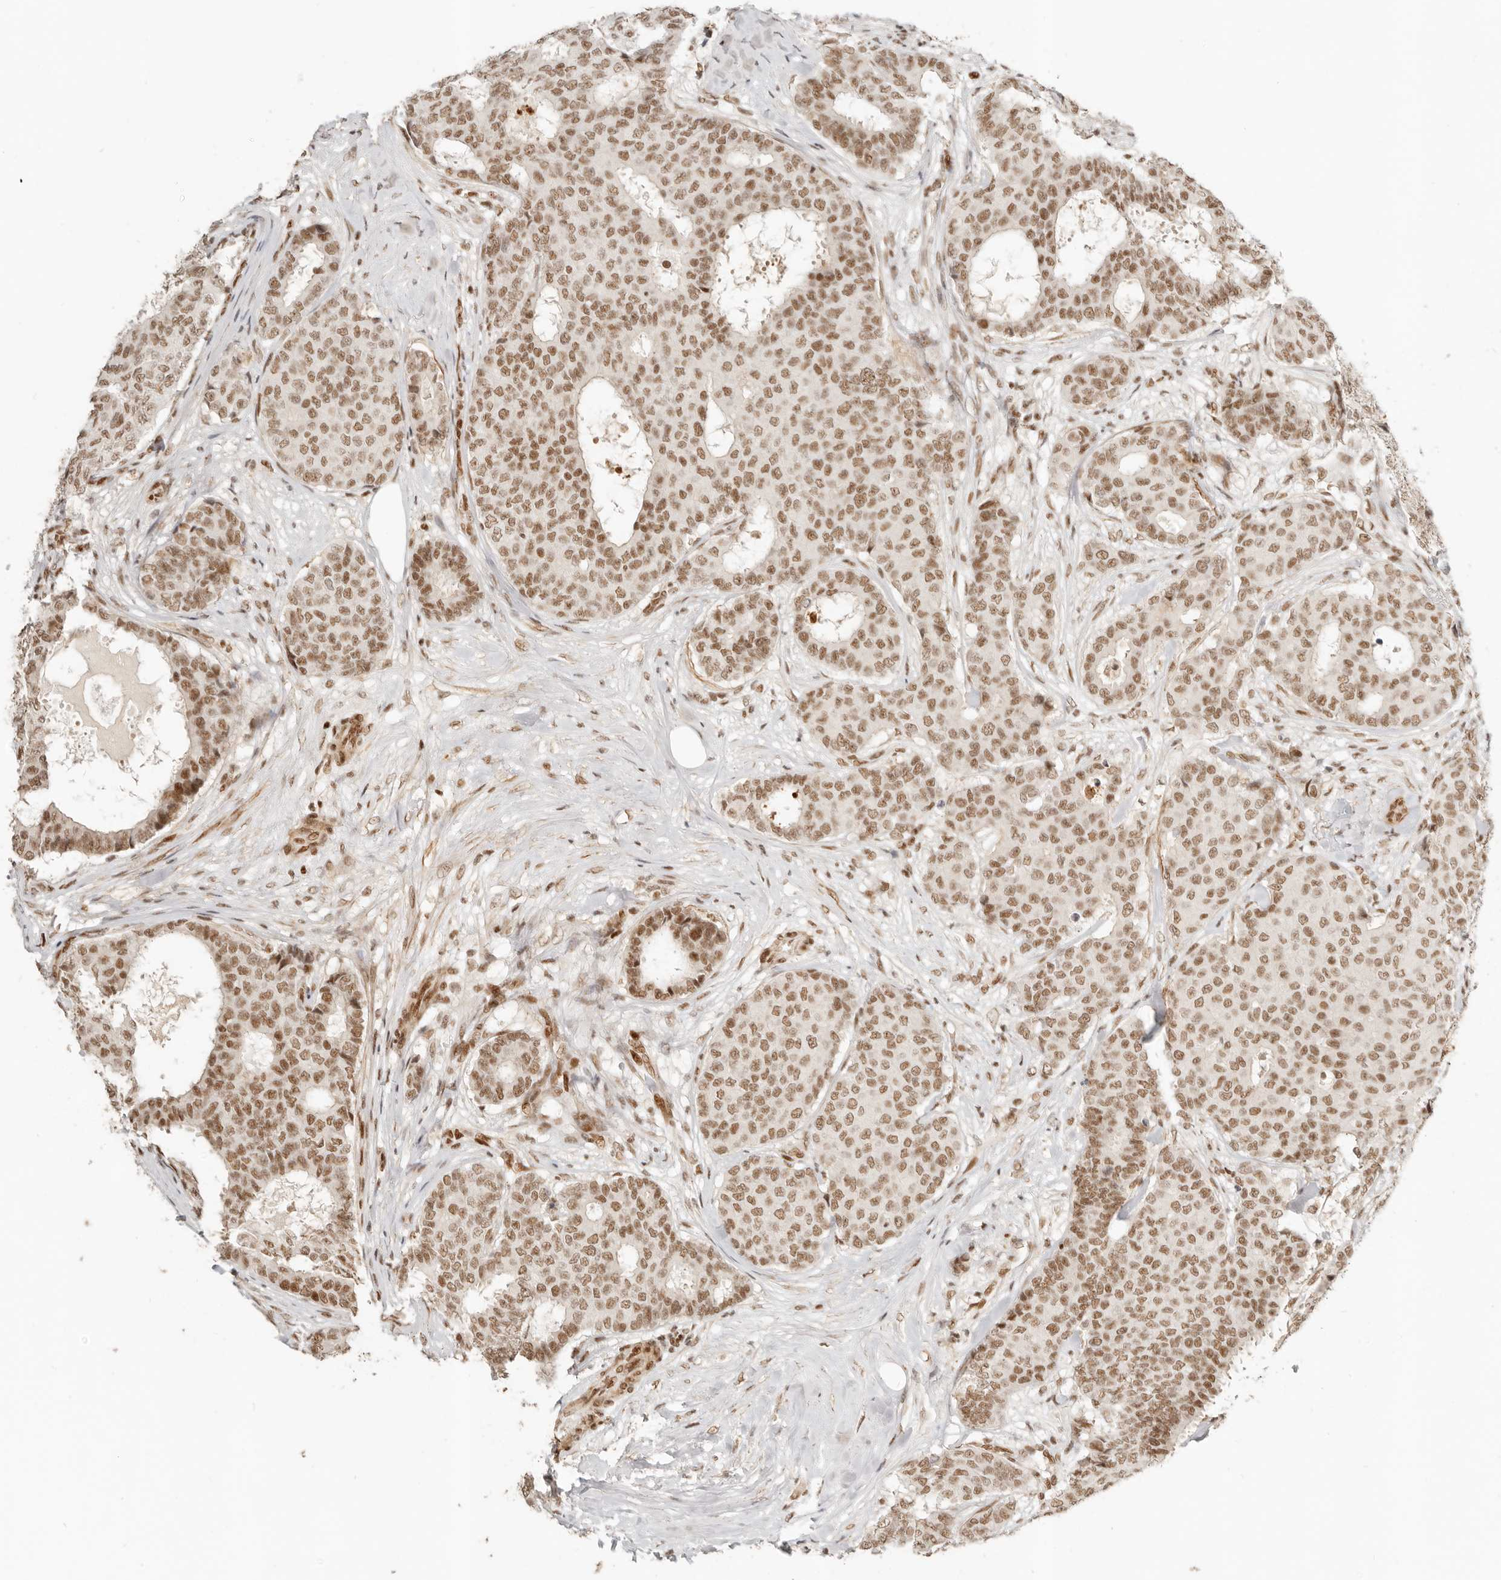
{"staining": {"intensity": "moderate", "quantity": ">75%", "location": "nuclear"}, "tissue": "breast cancer", "cell_type": "Tumor cells", "image_type": "cancer", "snomed": [{"axis": "morphology", "description": "Duct carcinoma"}, {"axis": "topography", "description": "Breast"}], "caption": "Moderate nuclear expression for a protein is identified in about >75% of tumor cells of breast invasive ductal carcinoma using IHC.", "gene": "GABPA", "patient": {"sex": "female", "age": 75}}